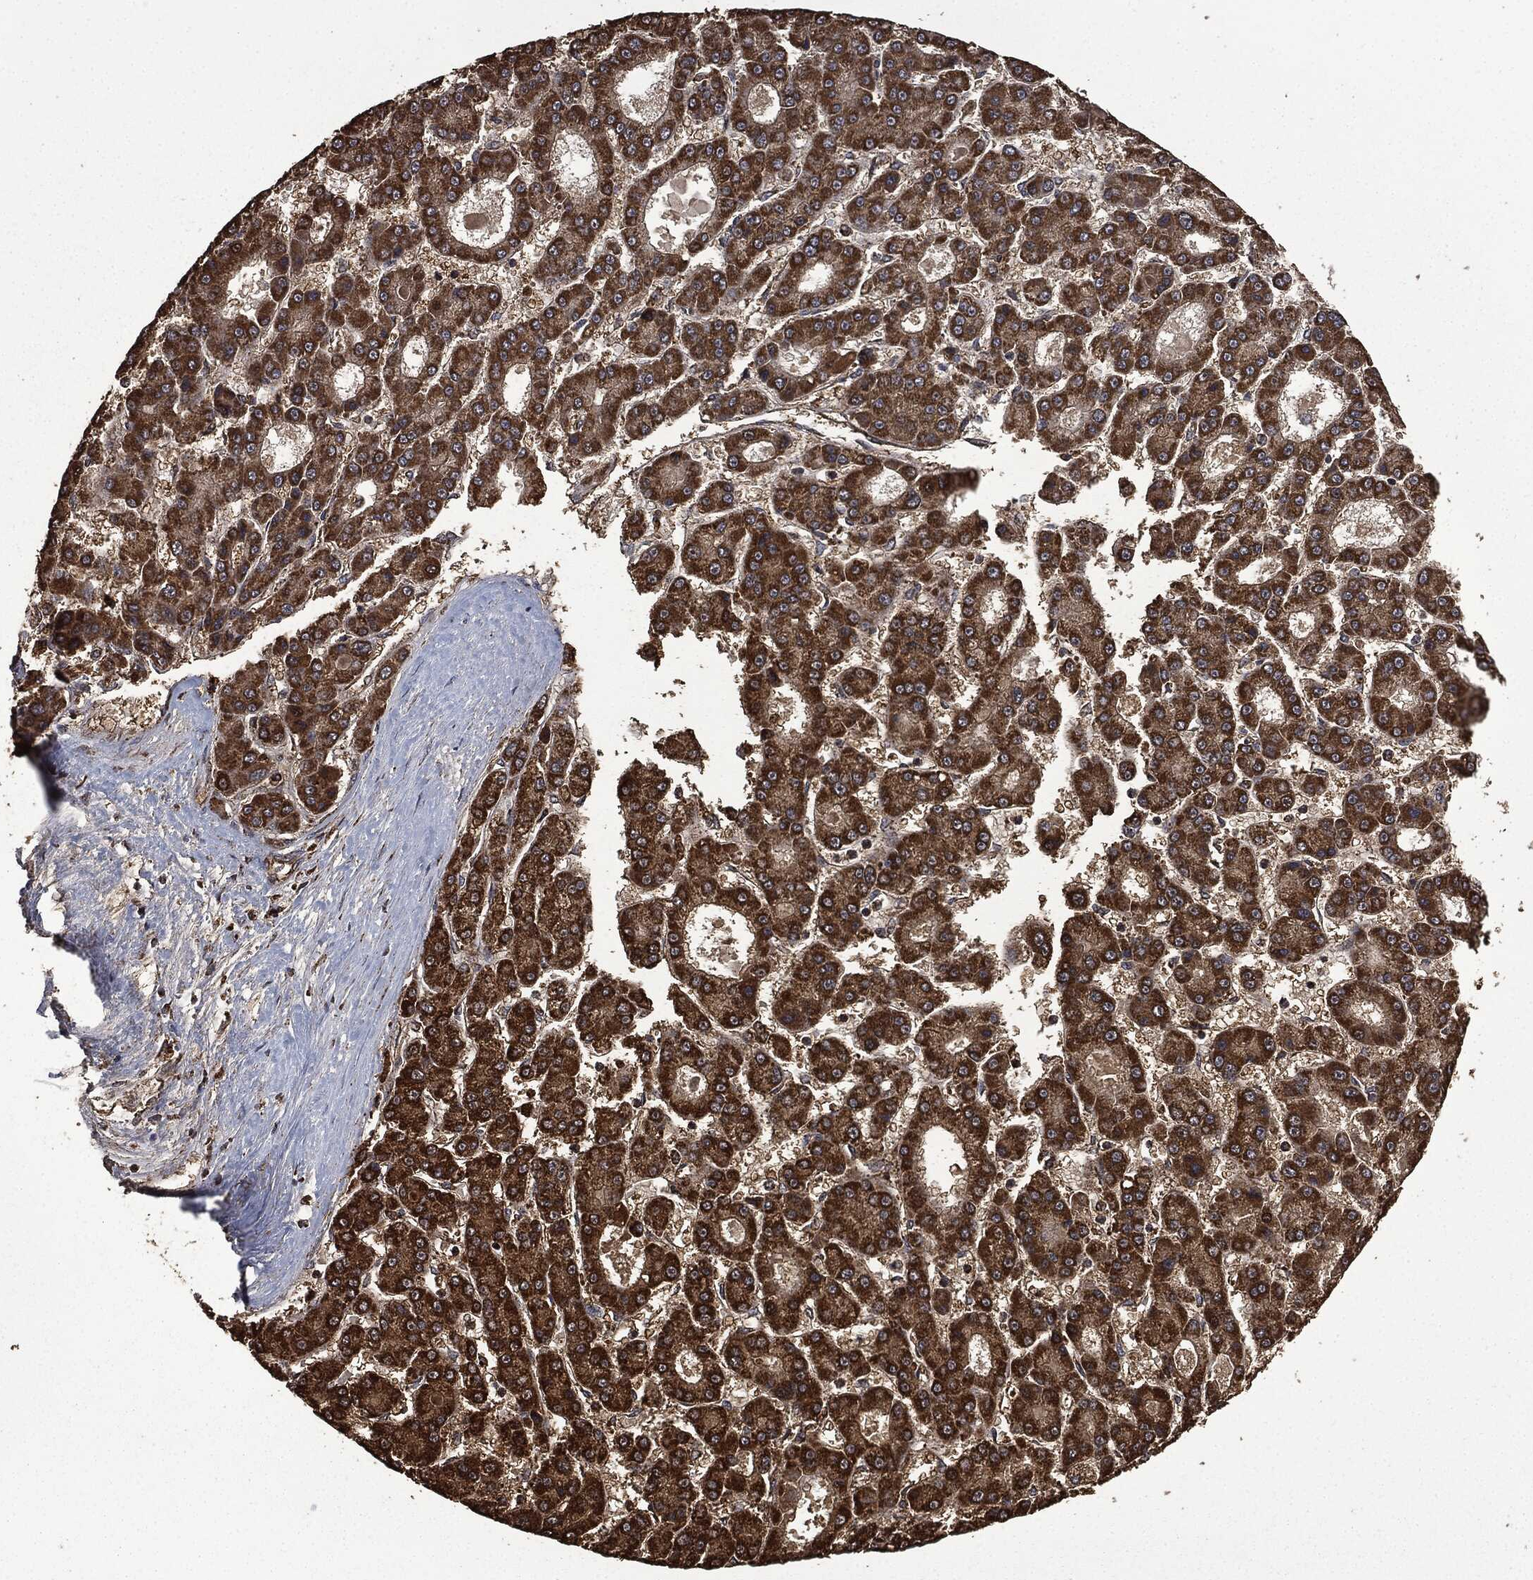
{"staining": {"intensity": "strong", "quantity": ">75%", "location": "cytoplasmic/membranous"}, "tissue": "liver cancer", "cell_type": "Tumor cells", "image_type": "cancer", "snomed": [{"axis": "morphology", "description": "Carcinoma, Hepatocellular, NOS"}, {"axis": "topography", "description": "Liver"}], "caption": "Liver cancer (hepatocellular carcinoma) stained with DAB immunohistochemistry (IHC) displays high levels of strong cytoplasmic/membranous positivity in about >75% of tumor cells.", "gene": "LIG3", "patient": {"sex": "male", "age": 70}}